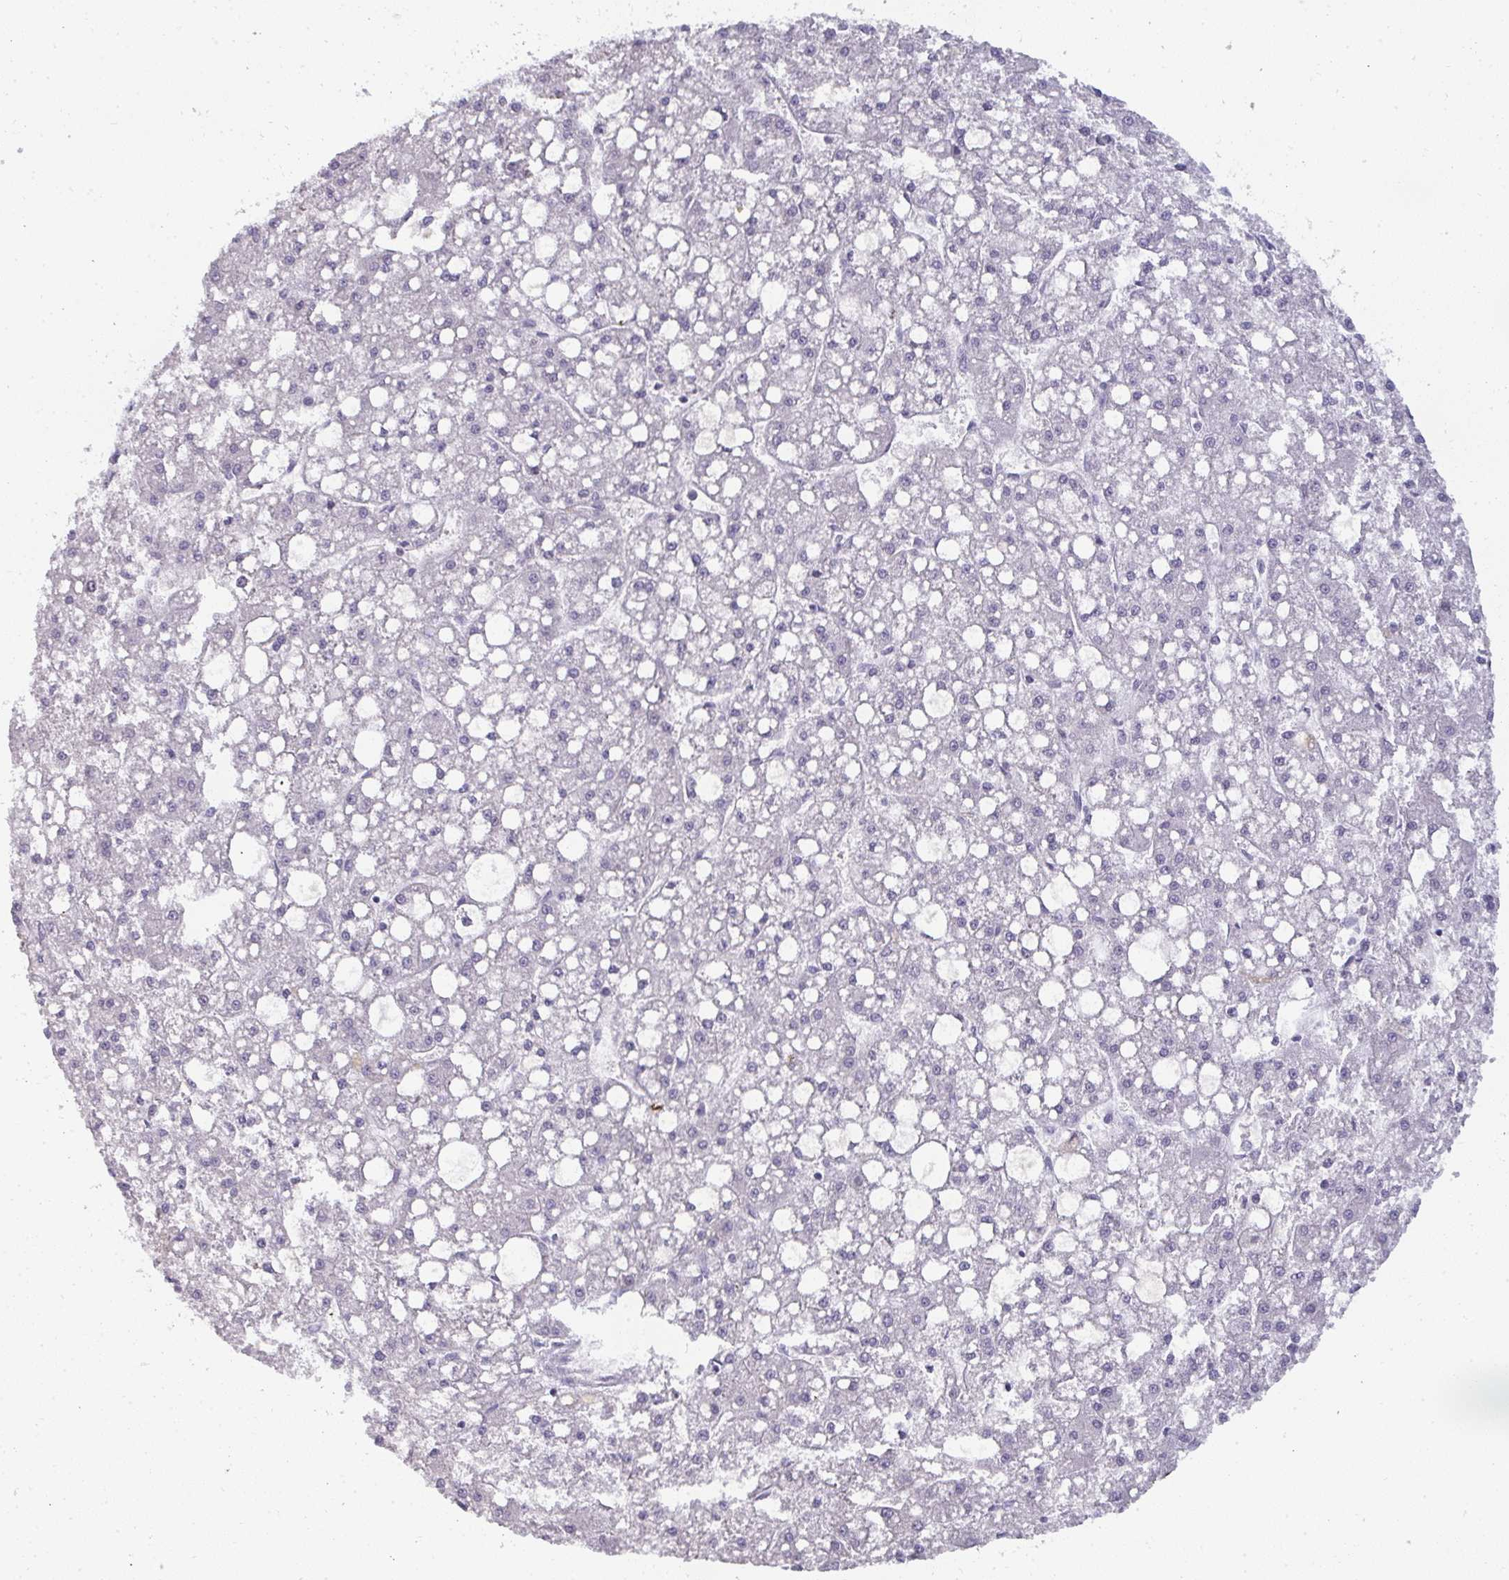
{"staining": {"intensity": "negative", "quantity": "none", "location": "none"}, "tissue": "liver cancer", "cell_type": "Tumor cells", "image_type": "cancer", "snomed": [{"axis": "morphology", "description": "Carcinoma, Hepatocellular, NOS"}, {"axis": "topography", "description": "Liver"}], "caption": "Hepatocellular carcinoma (liver) was stained to show a protein in brown. There is no significant positivity in tumor cells. (Stains: DAB (3,3'-diaminobenzidine) immunohistochemistry with hematoxylin counter stain, Microscopy: brightfield microscopy at high magnification).", "gene": "SHB", "patient": {"sex": "male", "age": 67}}